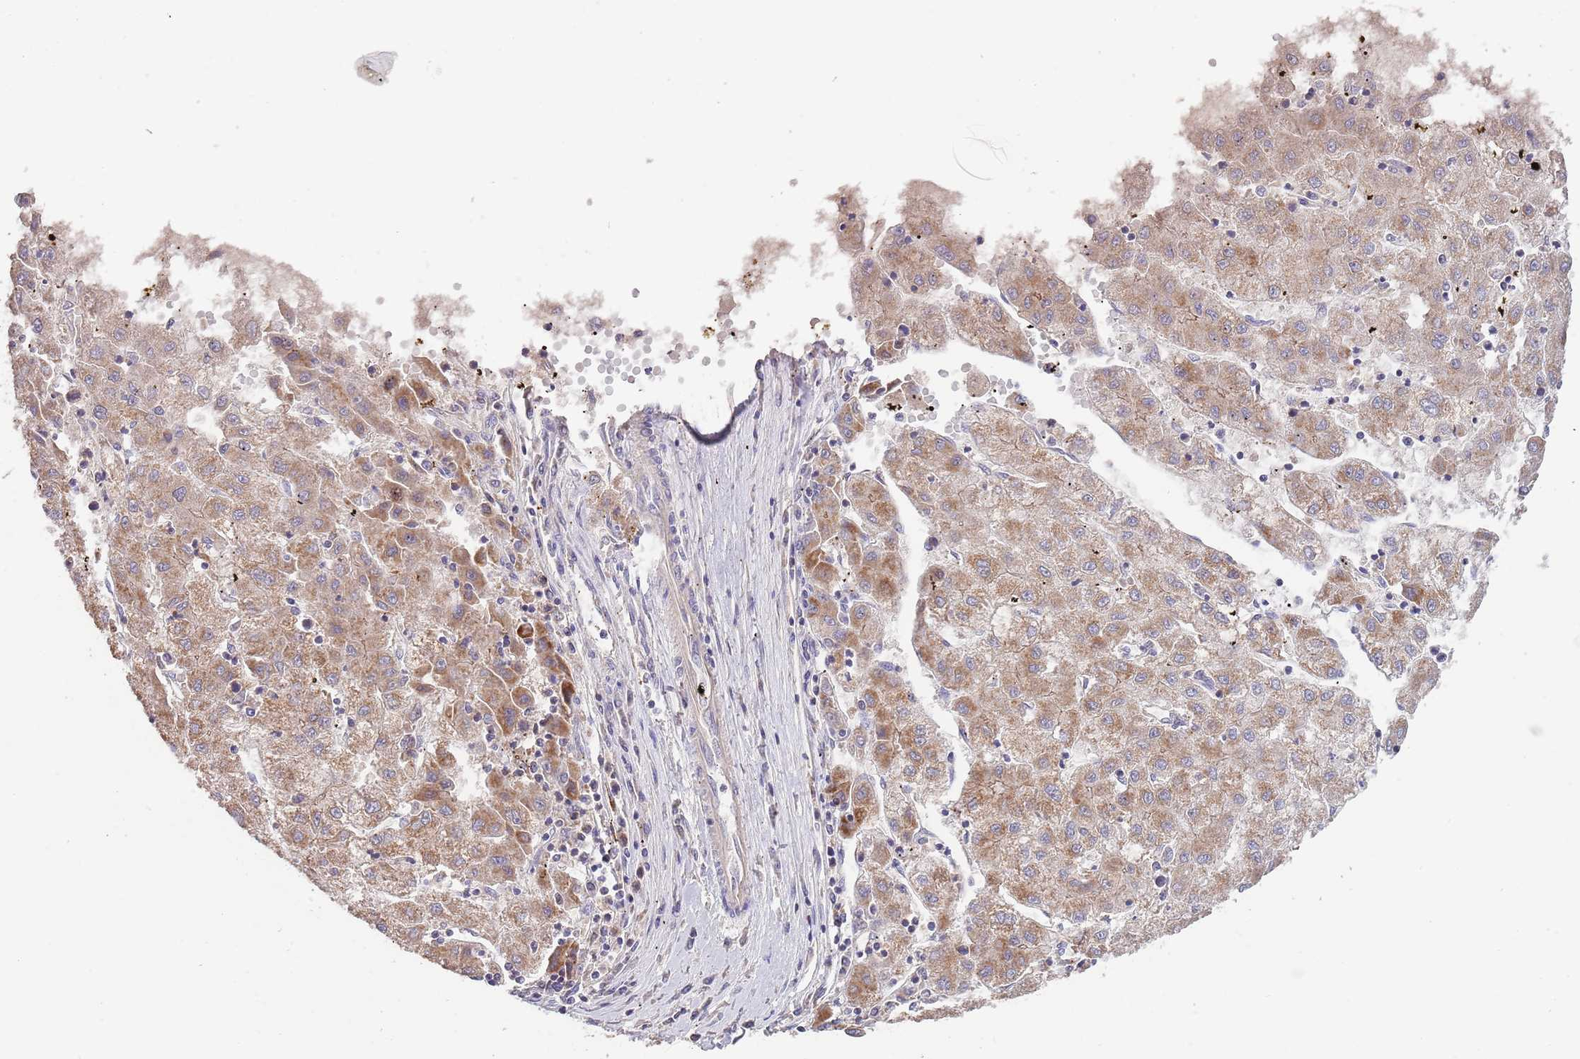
{"staining": {"intensity": "moderate", "quantity": ">75%", "location": "cytoplasmic/membranous"}, "tissue": "liver cancer", "cell_type": "Tumor cells", "image_type": "cancer", "snomed": [{"axis": "morphology", "description": "Carcinoma, Hepatocellular, NOS"}, {"axis": "topography", "description": "Liver"}], "caption": "Tumor cells demonstrate medium levels of moderate cytoplasmic/membranous staining in approximately >75% of cells in liver cancer (hepatocellular carcinoma).", "gene": "ABCC10", "patient": {"sex": "male", "age": 72}}